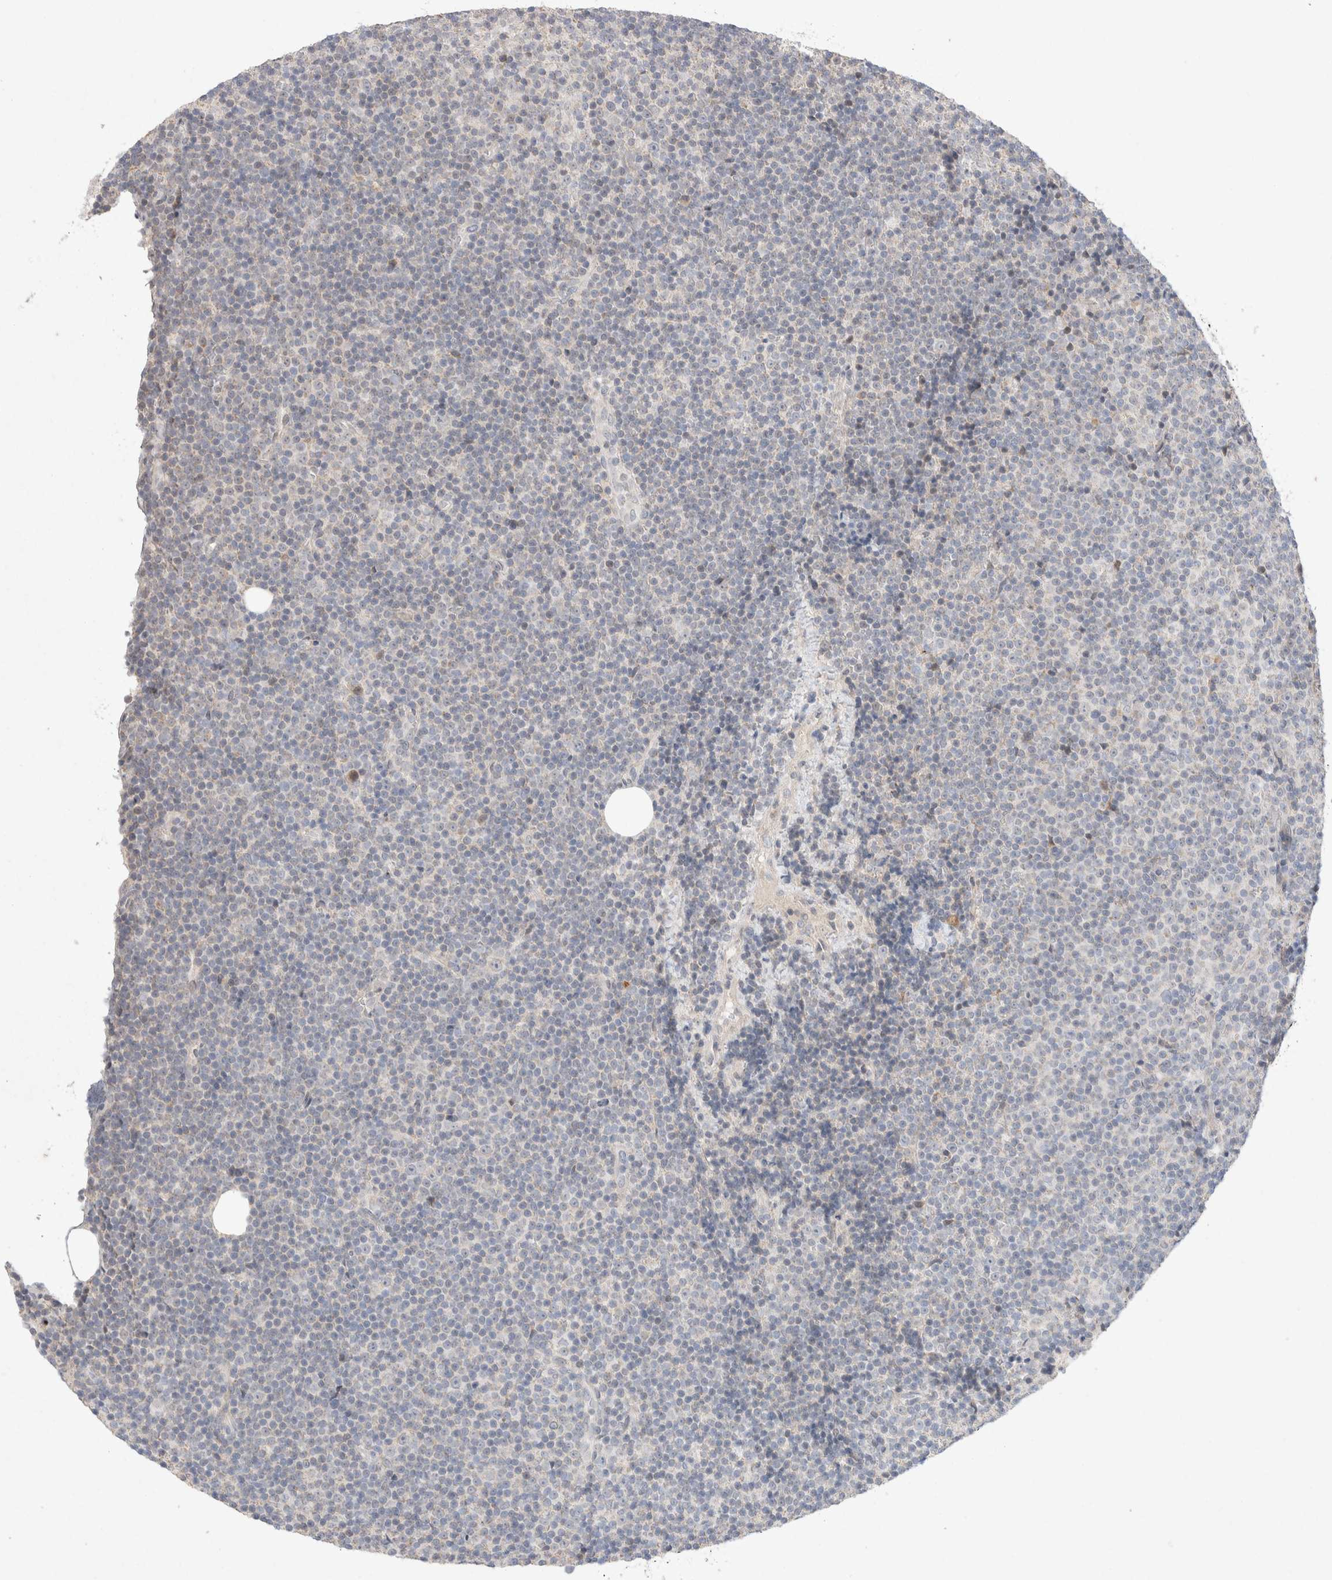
{"staining": {"intensity": "negative", "quantity": "none", "location": "none"}, "tissue": "lymphoma", "cell_type": "Tumor cells", "image_type": "cancer", "snomed": [{"axis": "morphology", "description": "Malignant lymphoma, non-Hodgkin's type, Low grade"}, {"axis": "topography", "description": "Lymph node"}], "caption": "Immunohistochemical staining of lymphoma exhibits no significant staining in tumor cells.", "gene": "CMTM4", "patient": {"sex": "female", "age": 67}}